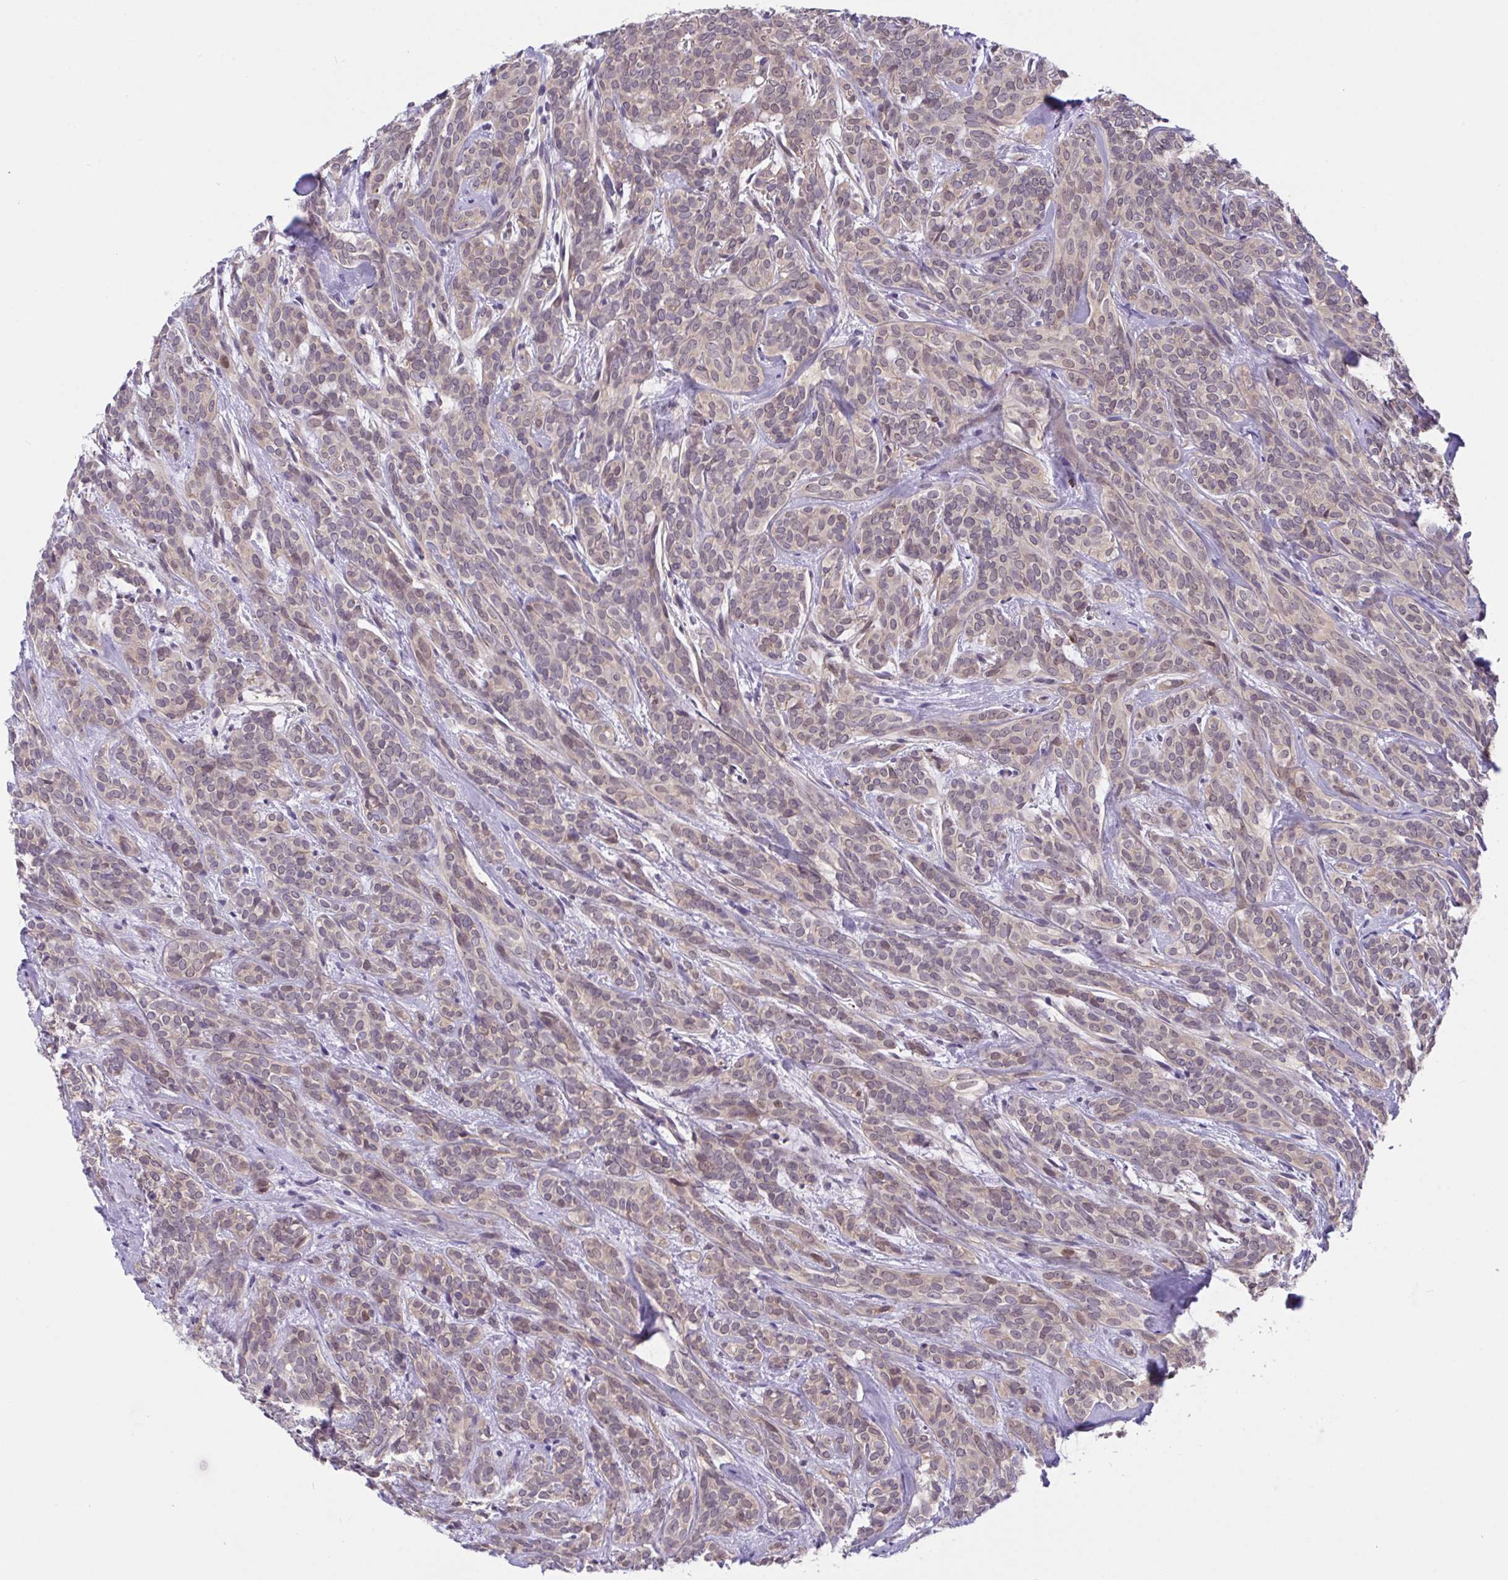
{"staining": {"intensity": "weak", "quantity": "<25%", "location": "cytoplasmic/membranous,nuclear"}, "tissue": "head and neck cancer", "cell_type": "Tumor cells", "image_type": "cancer", "snomed": [{"axis": "morphology", "description": "Adenocarcinoma, NOS"}, {"axis": "topography", "description": "Head-Neck"}], "caption": "Human adenocarcinoma (head and neck) stained for a protein using immunohistochemistry (IHC) exhibits no expression in tumor cells.", "gene": "ZNF444", "patient": {"sex": "female", "age": 57}}